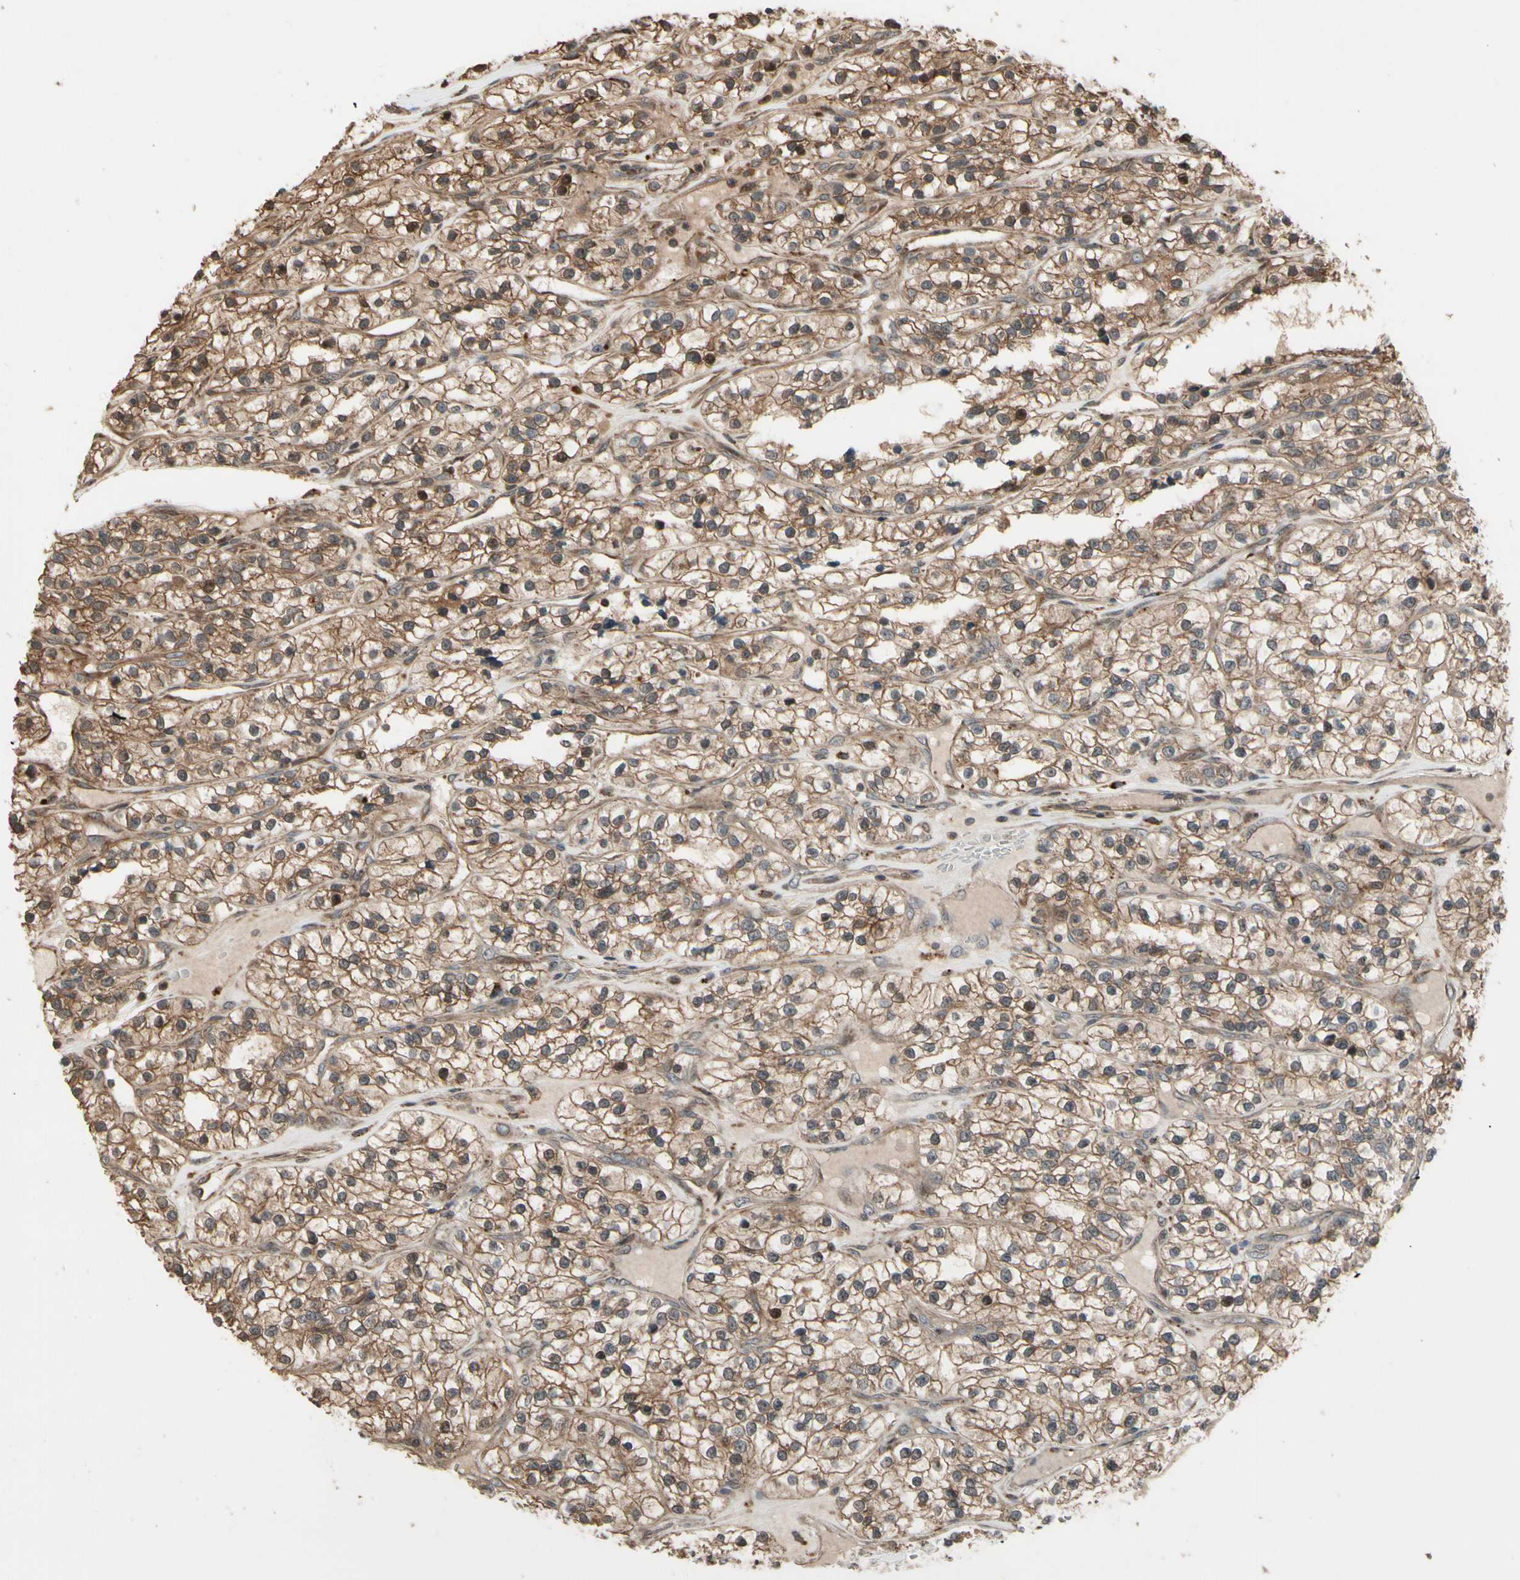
{"staining": {"intensity": "moderate", "quantity": "25%-75%", "location": "cytoplasmic/membranous"}, "tissue": "renal cancer", "cell_type": "Tumor cells", "image_type": "cancer", "snomed": [{"axis": "morphology", "description": "Adenocarcinoma, NOS"}, {"axis": "topography", "description": "Kidney"}], "caption": "Human adenocarcinoma (renal) stained for a protein (brown) displays moderate cytoplasmic/membranous positive expression in approximately 25%-75% of tumor cells.", "gene": "CSF1R", "patient": {"sex": "female", "age": 57}}